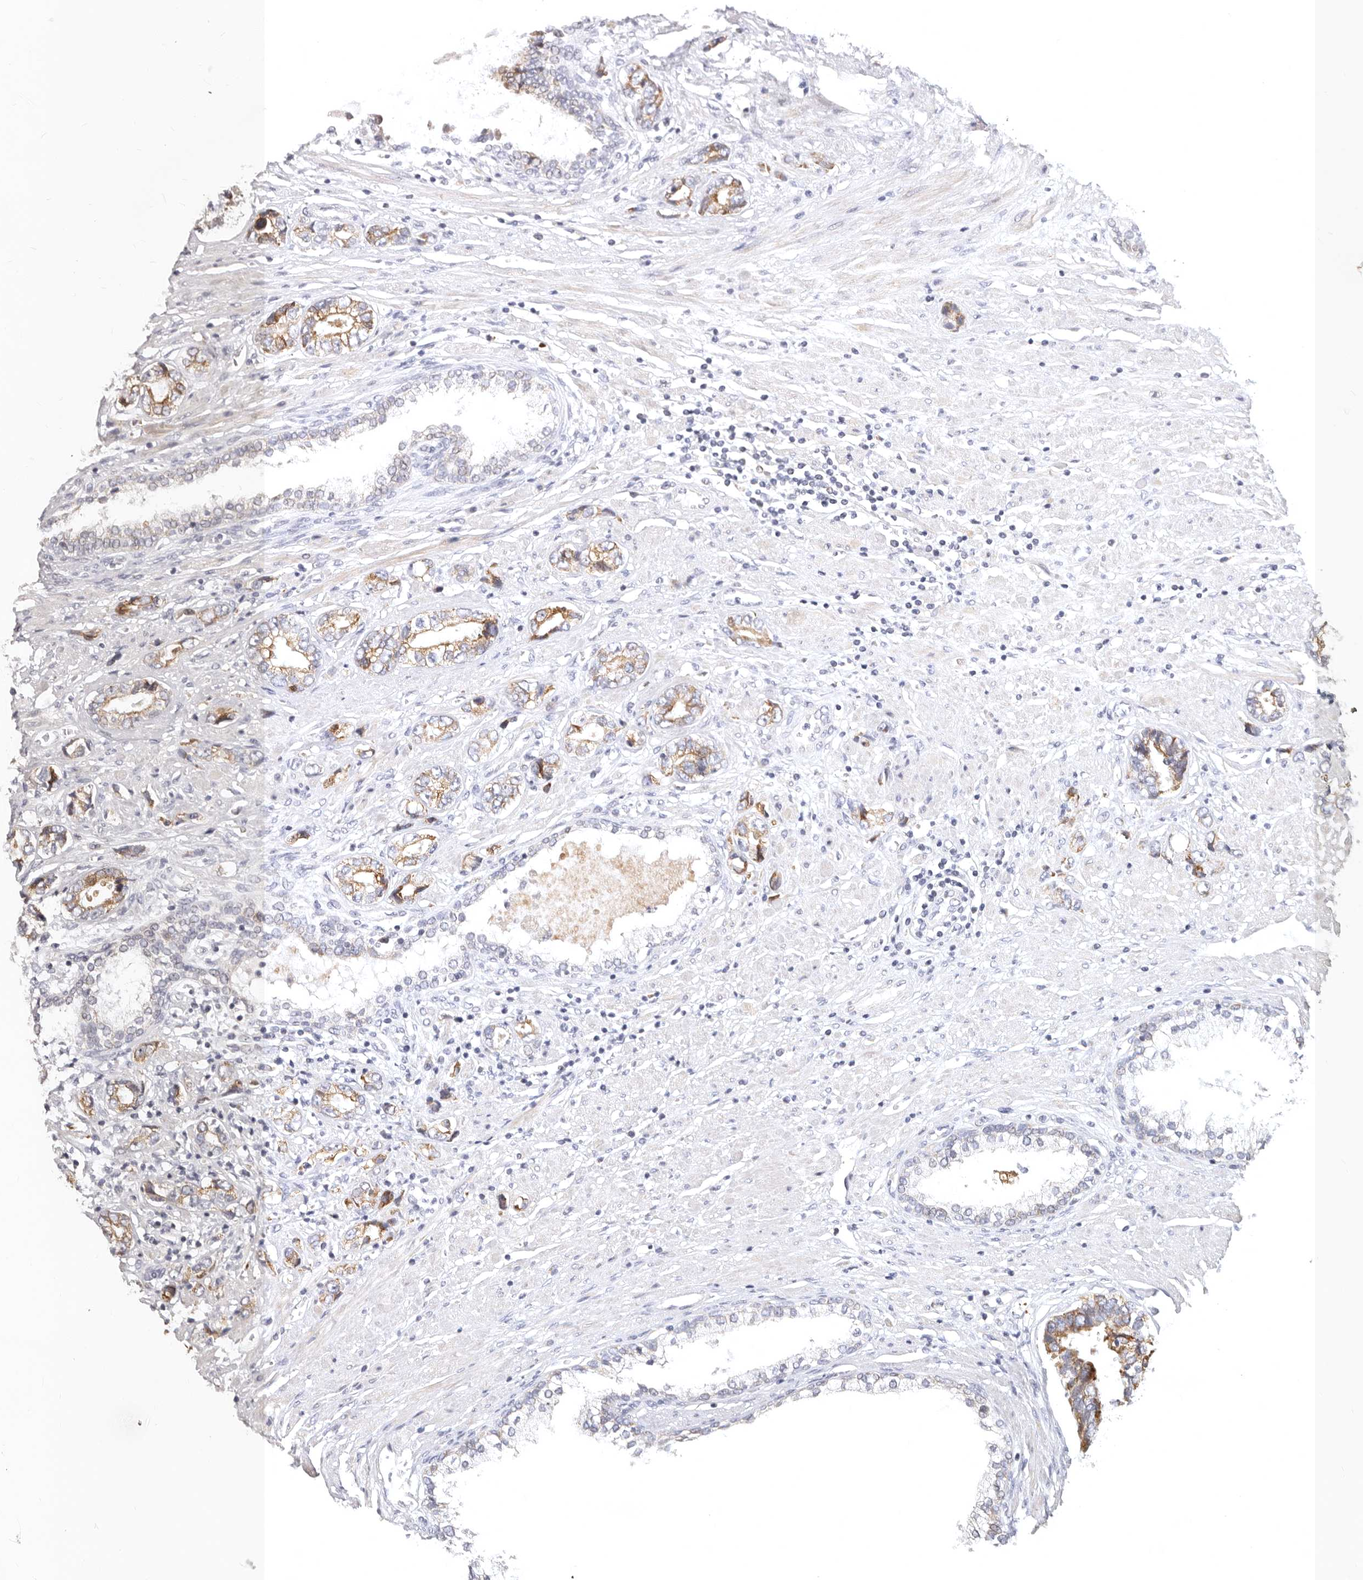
{"staining": {"intensity": "moderate", "quantity": "25%-75%", "location": "cytoplasmic/membranous"}, "tissue": "prostate cancer", "cell_type": "Tumor cells", "image_type": "cancer", "snomed": [{"axis": "morphology", "description": "Adenocarcinoma, High grade"}, {"axis": "topography", "description": "Prostate"}], "caption": "A micrograph of human prostate cancer stained for a protein demonstrates moderate cytoplasmic/membranous brown staining in tumor cells. (IHC, brightfield microscopy, high magnification).", "gene": "TFB2M", "patient": {"sex": "male", "age": 61}}